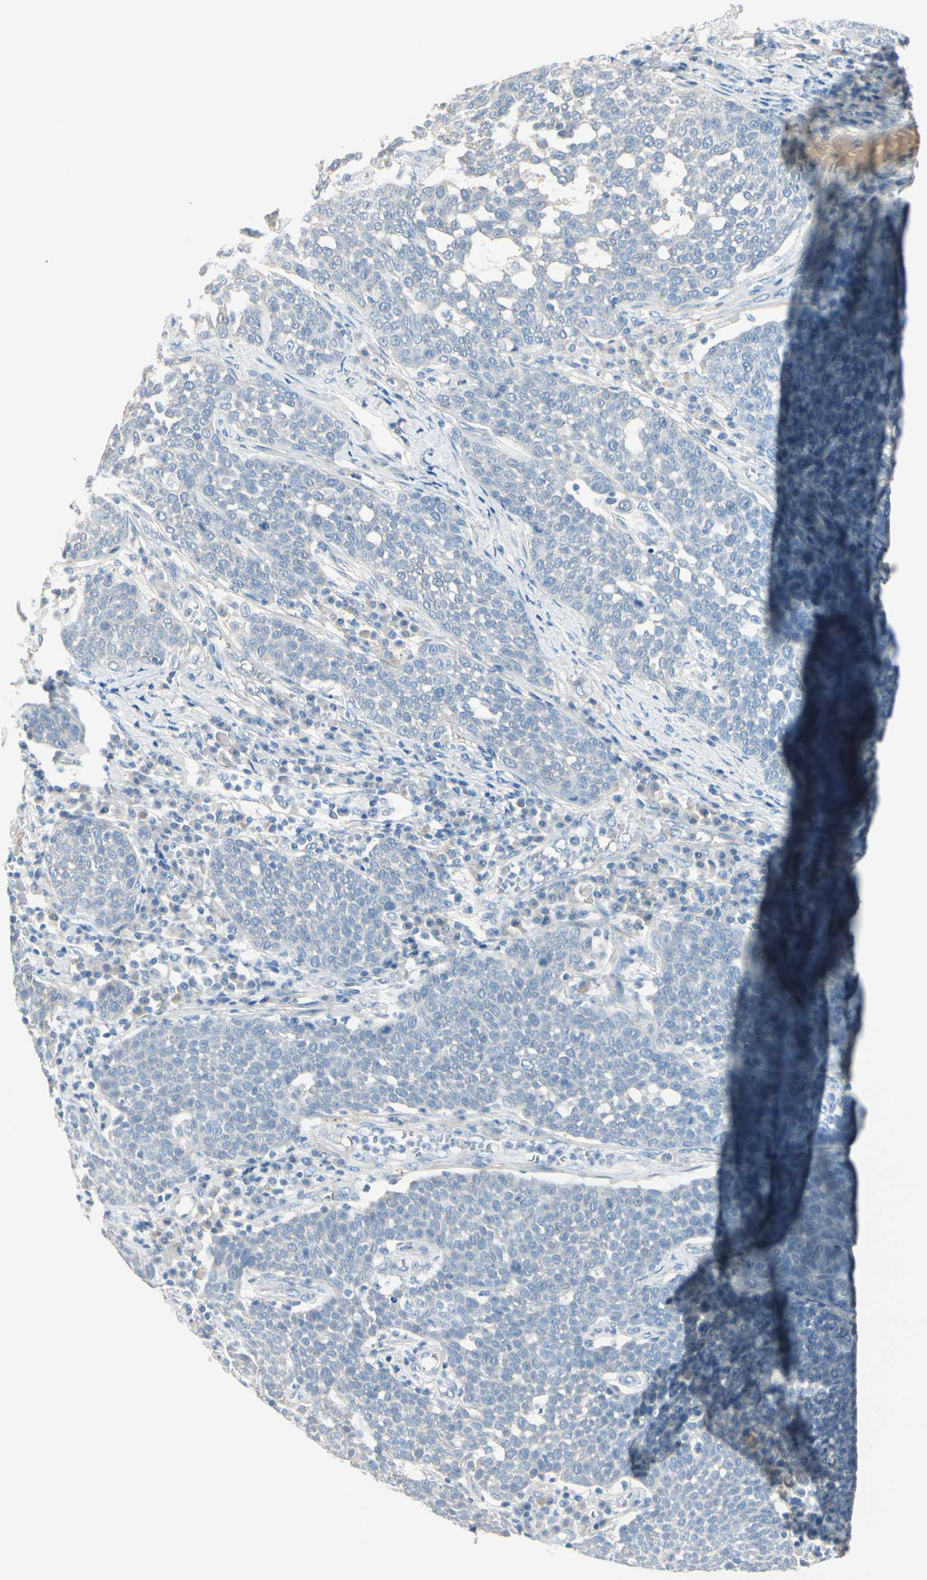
{"staining": {"intensity": "negative", "quantity": "none", "location": "none"}, "tissue": "cervical cancer", "cell_type": "Tumor cells", "image_type": "cancer", "snomed": [{"axis": "morphology", "description": "Squamous cell carcinoma, NOS"}, {"axis": "topography", "description": "Cervix"}], "caption": "IHC histopathology image of squamous cell carcinoma (cervical) stained for a protein (brown), which reveals no expression in tumor cells.", "gene": "CACNA2D1", "patient": {"sex": "female", "age": 34}}